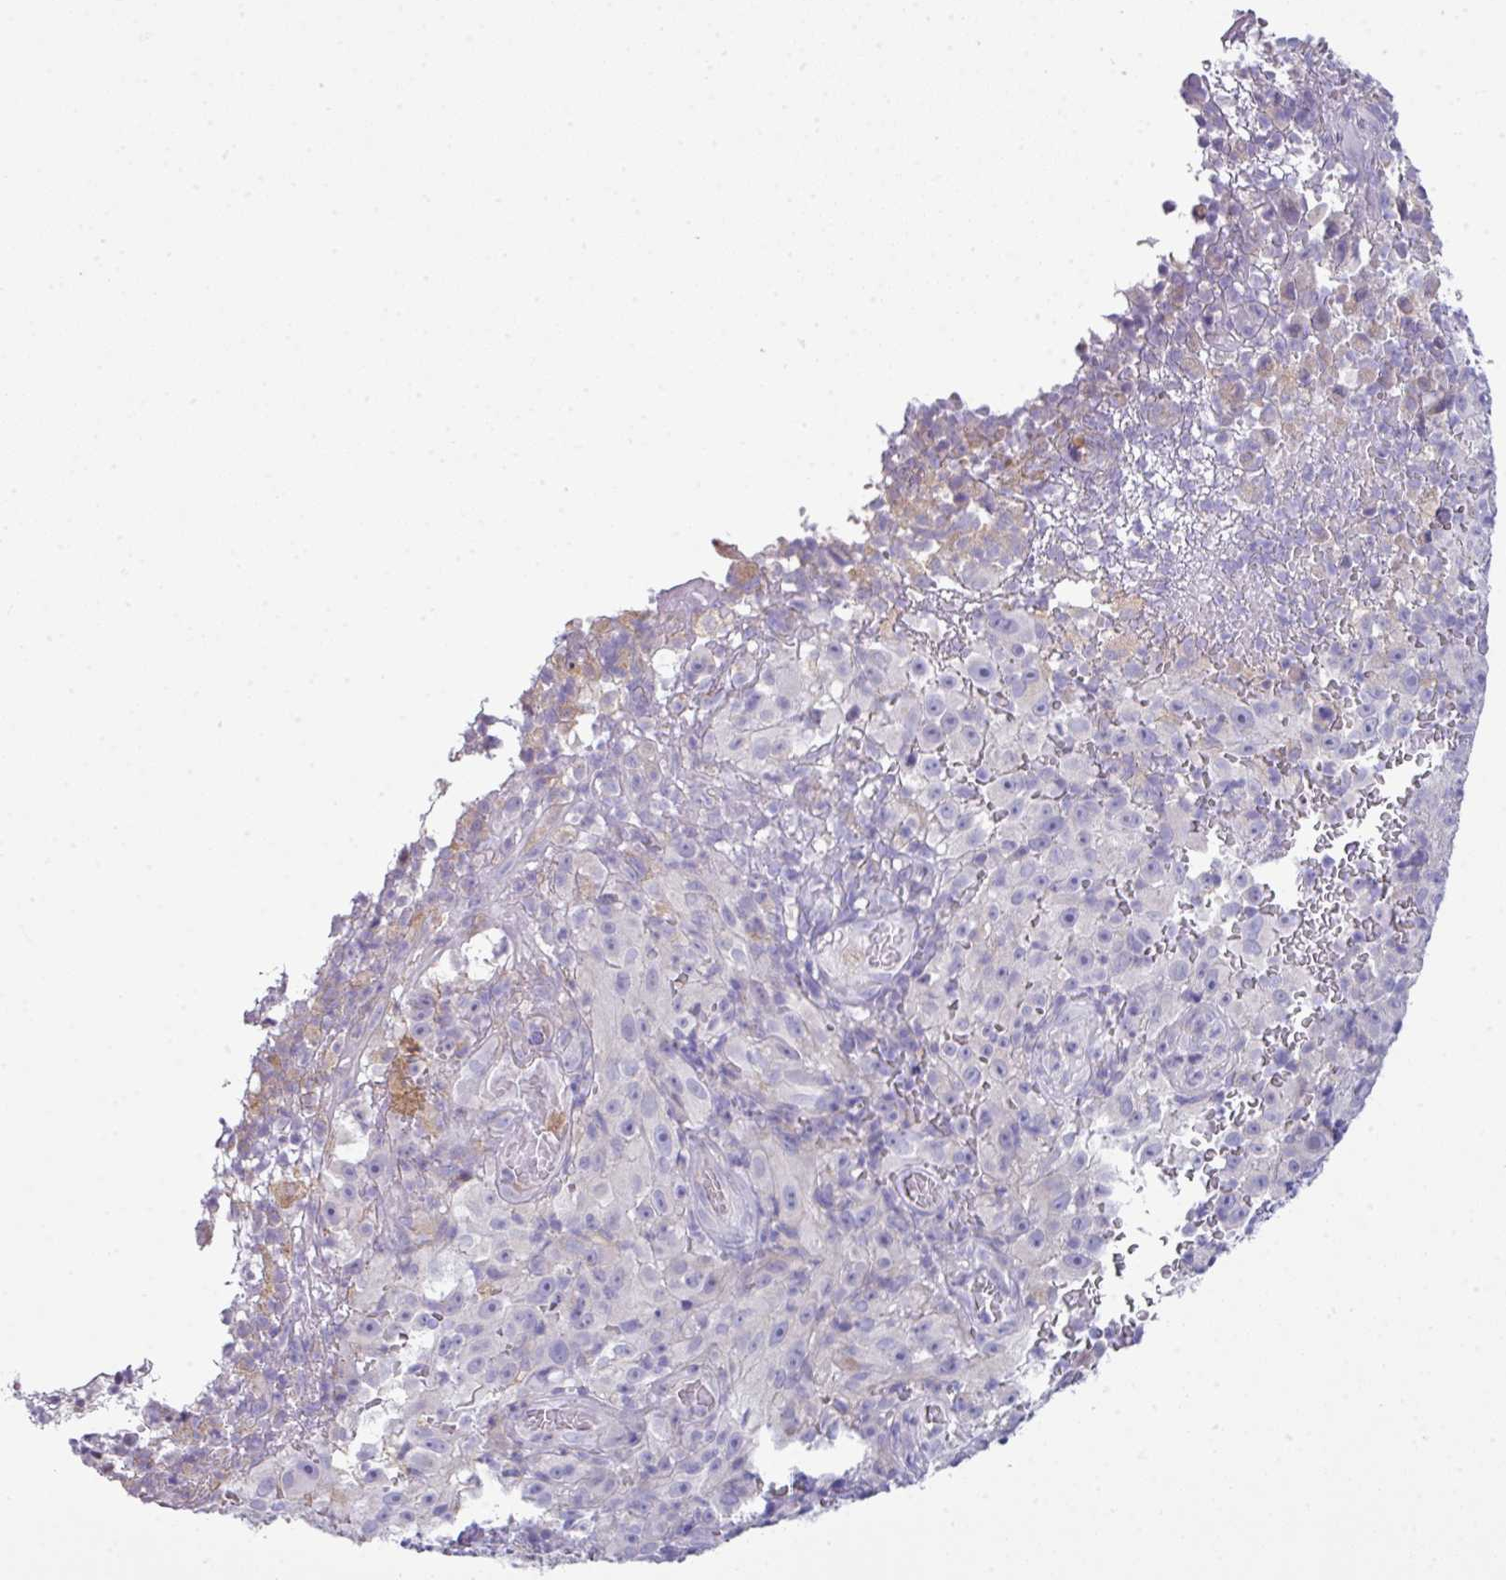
{"staining": {"intensity": "negative", "quantity": "none", "location": "none"}, "tissue": "melanoma", "cell_type": "Tumor cells", "image_type": "cancer", "snomed": [{"axis": "morphology", "description": "Malignant melanoma, NOS"}, {"axis": "topography", "description": "Skin"}], "caption": "Protein analysis of melanoma demonstrates no significant expression in tumor cells.", "gene": "ABCC5", "patient": {"sex": "female", "age": 82}}